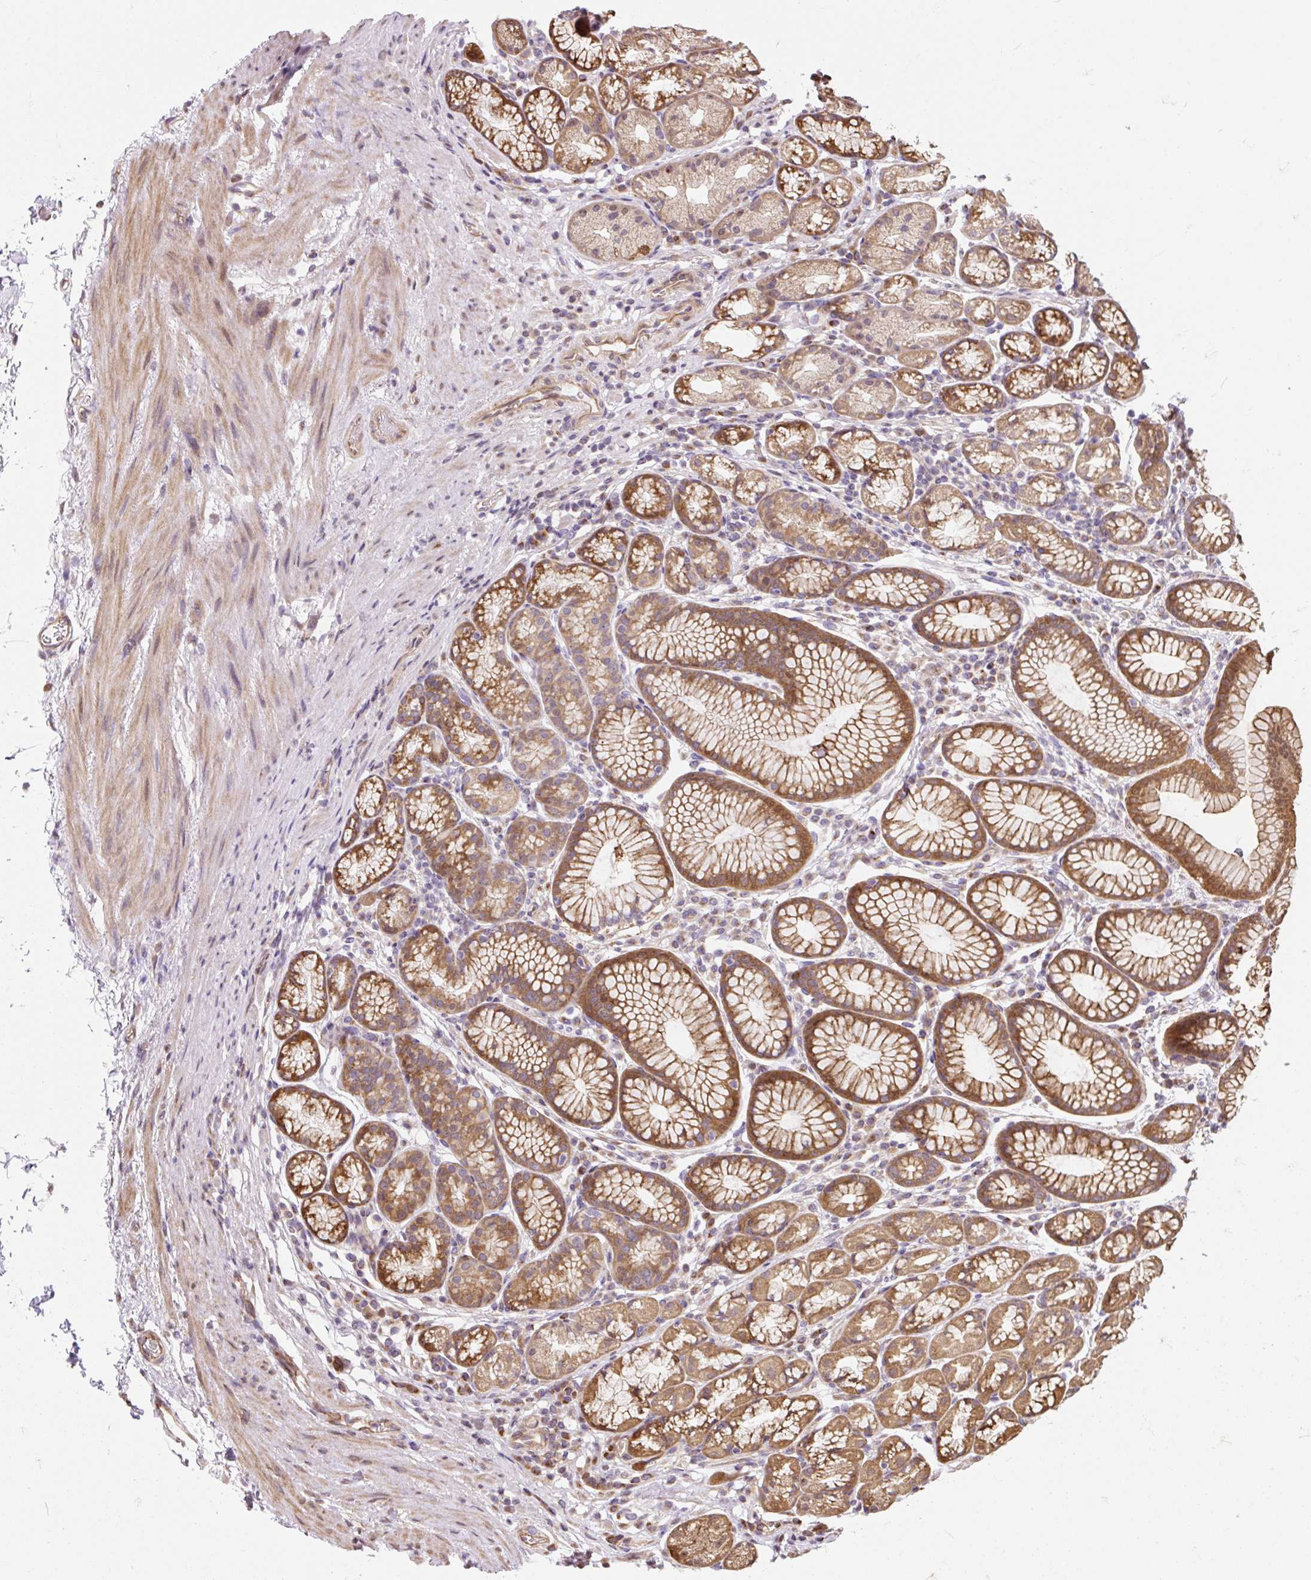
{"staining": {"intensity": "moderate", "quantity": "25%-75%", "location": "cytoplasmic/membranous"}, "tissue": "stomach", "cell_type": "Glandular cells", "image_type": "normal", "snomed": [{"axis": "morphology", "description": "Normal tissue, NOS"}, {"axis": "topography", "description": "Stomach, lower"}], "caption": "DAB (3,3'-diaminobenzidine) immunohistochemical staining of unremarkable human stomach exhibits moderate cytoplasmic/membranous protein positivity in approximately 25%-75% of glandular cells. Nuclei are stained in blue.", "gene": "PUS7L", "patient": {"sex": "male", "age": 67}}